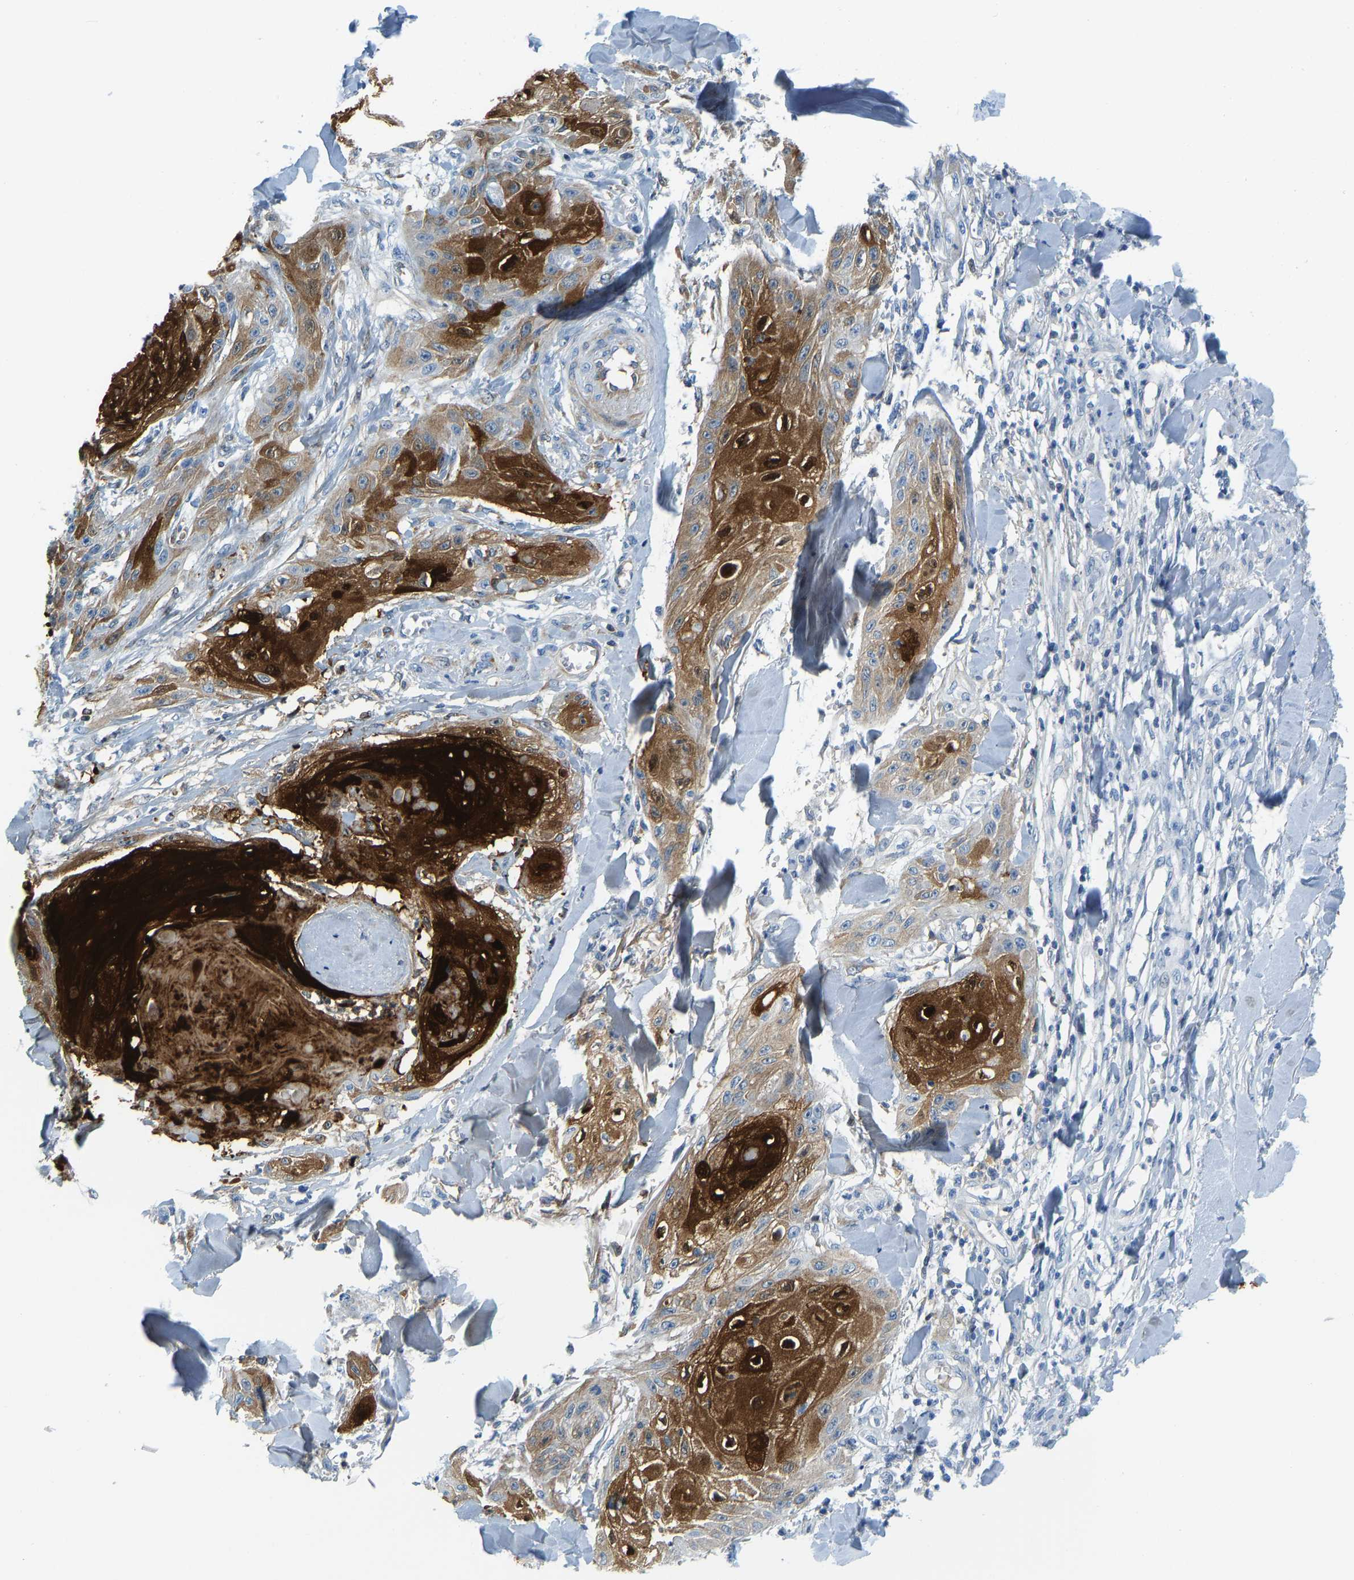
{"staining": {"intensity": "strong", "quantity": ">75%", "location": "cytoplasmic/membranous"}, "tissue": "skin cancer", "cell_type": "Tumor cells", "image_type": "cancer", "snomed": [{"axis": "morphology", "description": "Squamous cell carcinoma, NOS"}, {"axis": "topography", "description": "Skin"}], "caption": "The histopathology image shows immunohistochemical staining of skin cancer. There is strong cytoplasmic/membranous expression is present in about >75% of tumor cells.", "gene": "SERPINB3", "patient": {"sex": "male", "age": 74}}